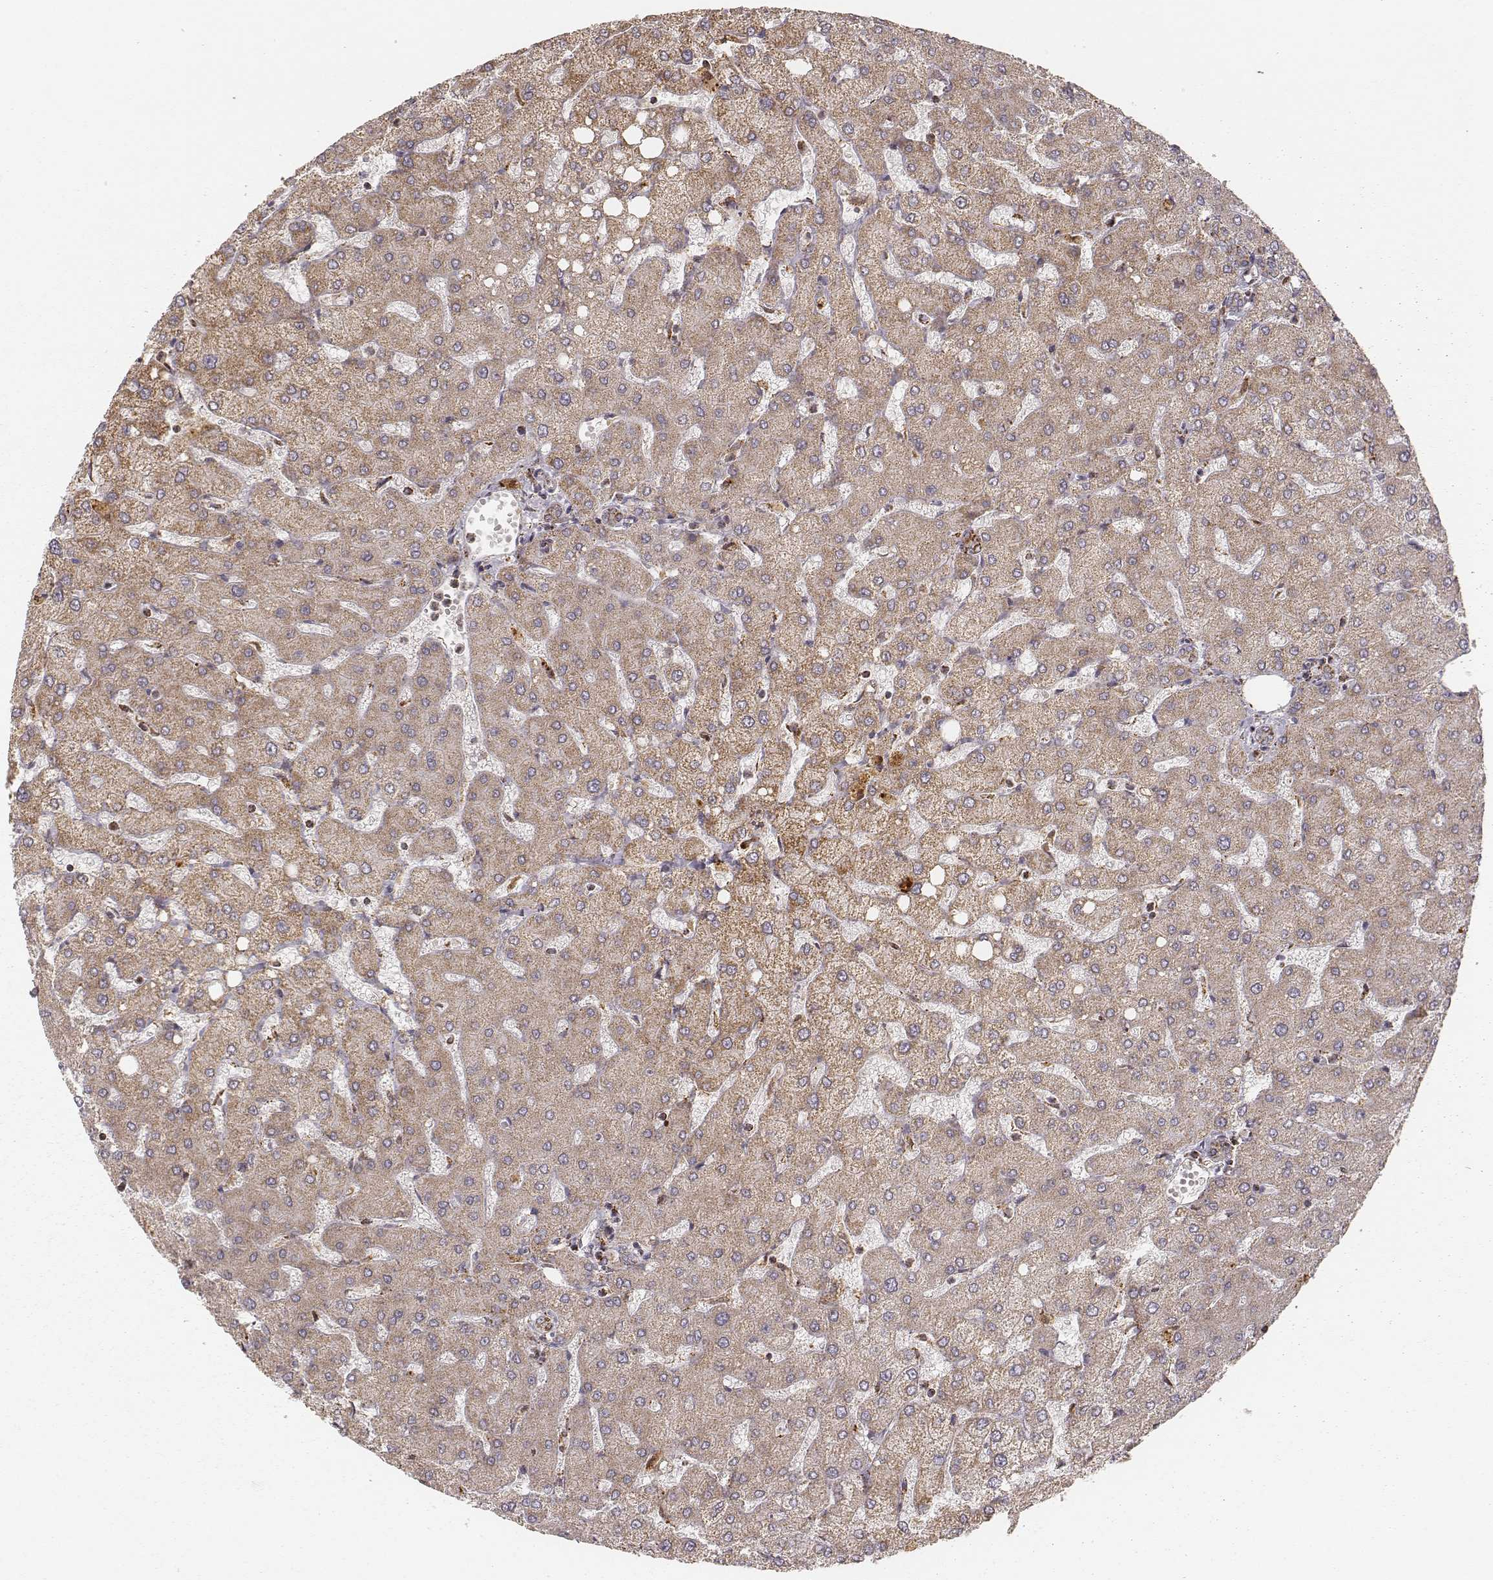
{"staining": {"intensity": "moderate", "quantity": ">75%", "location": "cytoplasmic/membranous"}, "tissue": "liver", "cell_type": "Cholangiocytes", "image_type": "normal", "snomed": [{"axis": "morphology", "description": "Normal tissue, NOS"}, {"axis": "topography", "description": "Liver"}], "caption": "The photomicrograph exhibits staining of unremarkable liver, revealing moderate cytoplasmic/membranous protein expression (brown color) within cholangiocytes.", "gene": "CS", "patient": {"sex": "female", "age": 54}}